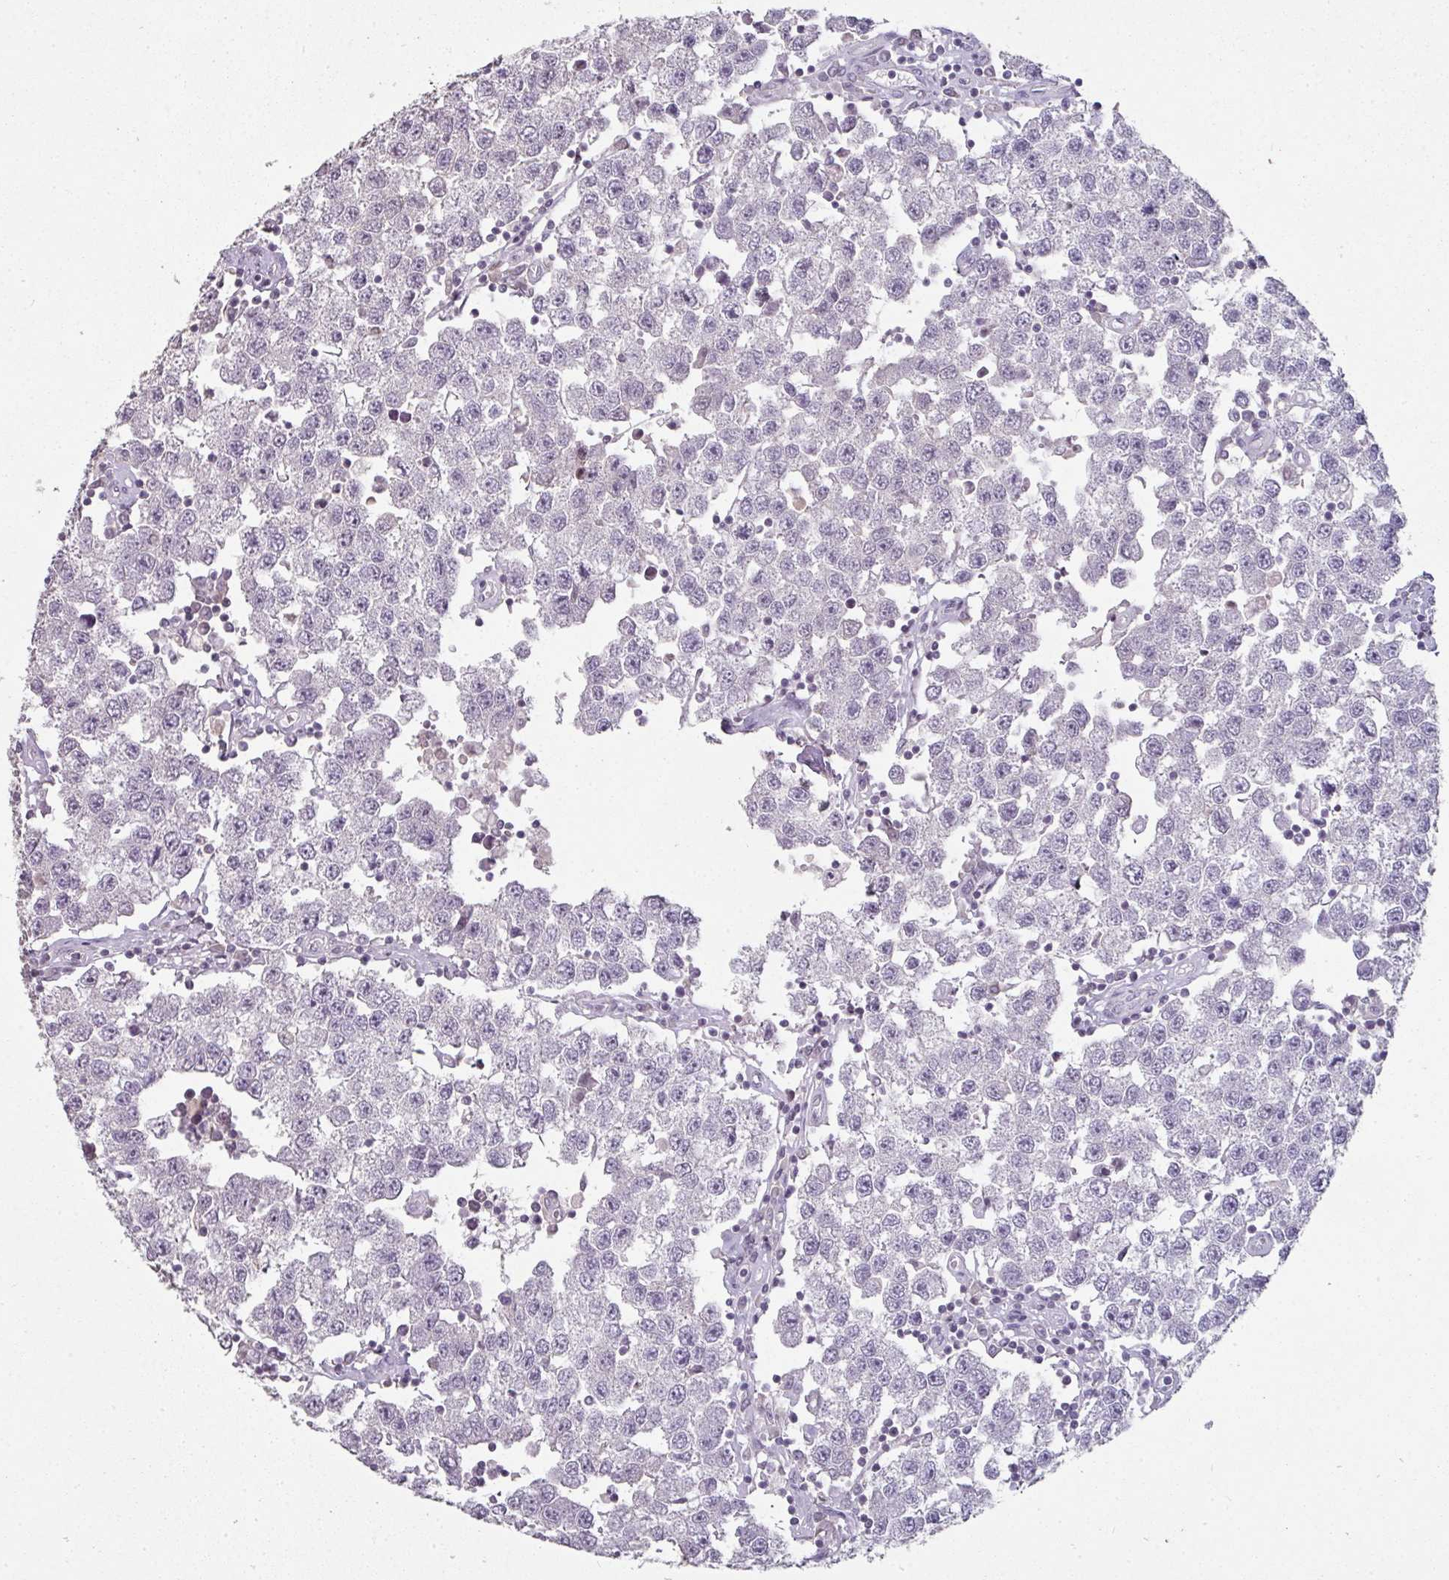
{"staining": {"intensity": "negative", "quantity": "none", "location": "none"}, "tissue": "testis cancer", "cell_type": "Tumor cells", "image_type": "cancer", "snomed": [{"axis": "morphology", "description": "Seminoma, NOS"}, {"axis": "topography", "description": "Testis"}], "caption": "Tumor cells show no significant staining in seminoma (testis).", "gene": "GTF2H3", "patient": {"sex": "male", "age": 34}}